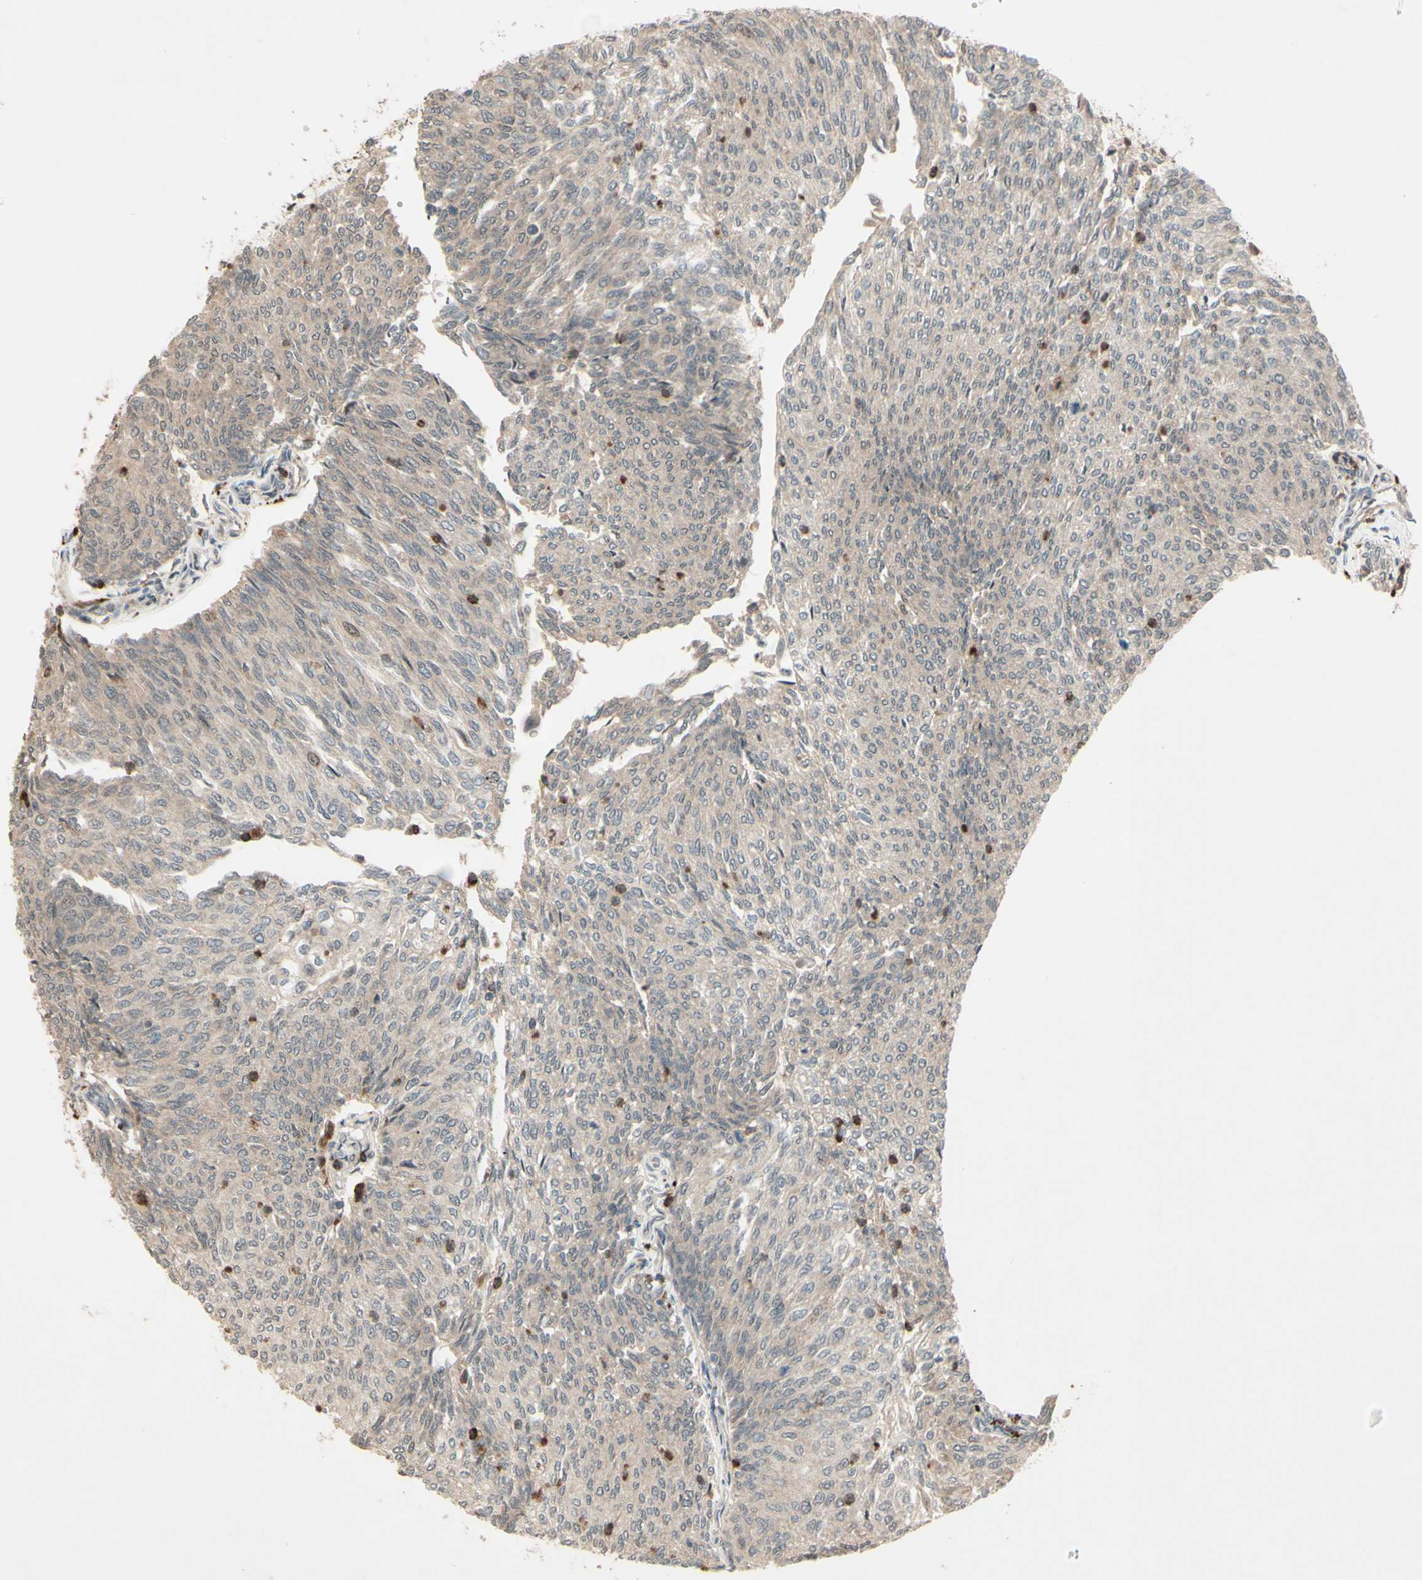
{"staining": {"intensity": "weak", "quantity": ">75%", "location": "cytoplasmic/membranous"}, "tissue": "urothelial cancer", "cell_type": "Tumor cells", "image_type": "cancer", "snomed": [{"axis": "morphology", "description": "Urothelial carcinoma, Low grade"}, {"axis": "topography", "description": "Urinary bladder"}], "caption": "A low amount of weak cytoplasmic/membranous positivity is seen in about >75% of tumor cells in low-grade urothelial carcinoma tissue. (DAB = brown stain, brightfield microscopy at high magnification).", "gene": "MLF2", "patient": {"sex": "female", "age": 79}}